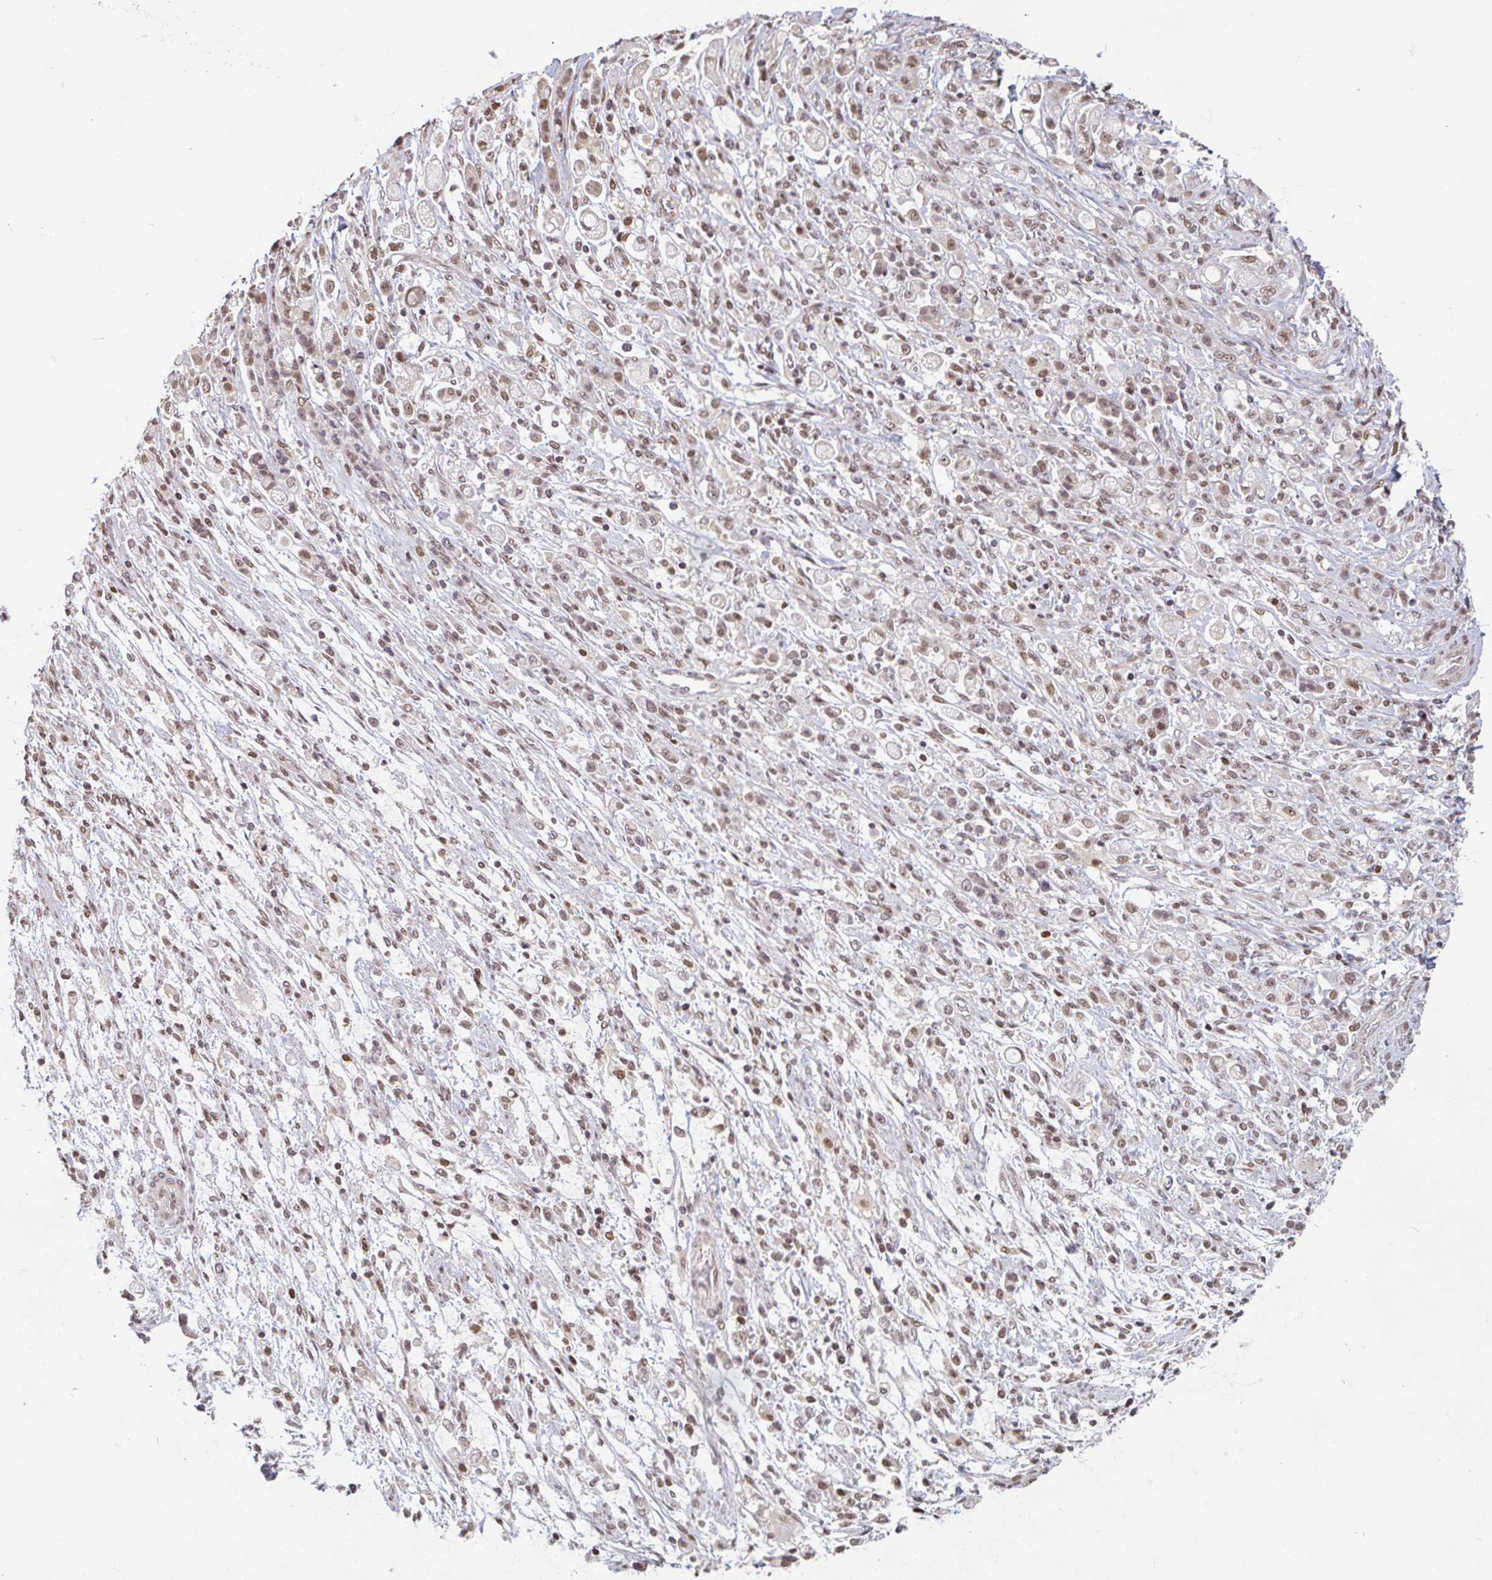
{"staining": {"intensity": "weak", "quantity": ">75%", "location": "nuclear"}, "tissue": "stomach cancer", "cell_type": "Tumor cells", "image_type": "cancer", "snomed": [{"axis": "morphology", "description": "Adenocarcinoma, NOS"}, {"axis": "topography", "description": "Stomach"}], "caption": "This image reveals adenocarcinoma (stomach) stained with immunohistochemistry (IHC) to label a protein in brown. The nuclear of tumor cells show weak positivity for the protein. Nuclei are counter-stained blue.", "gene": "DR1", "patient": {"sex": "female", "age": 60}}